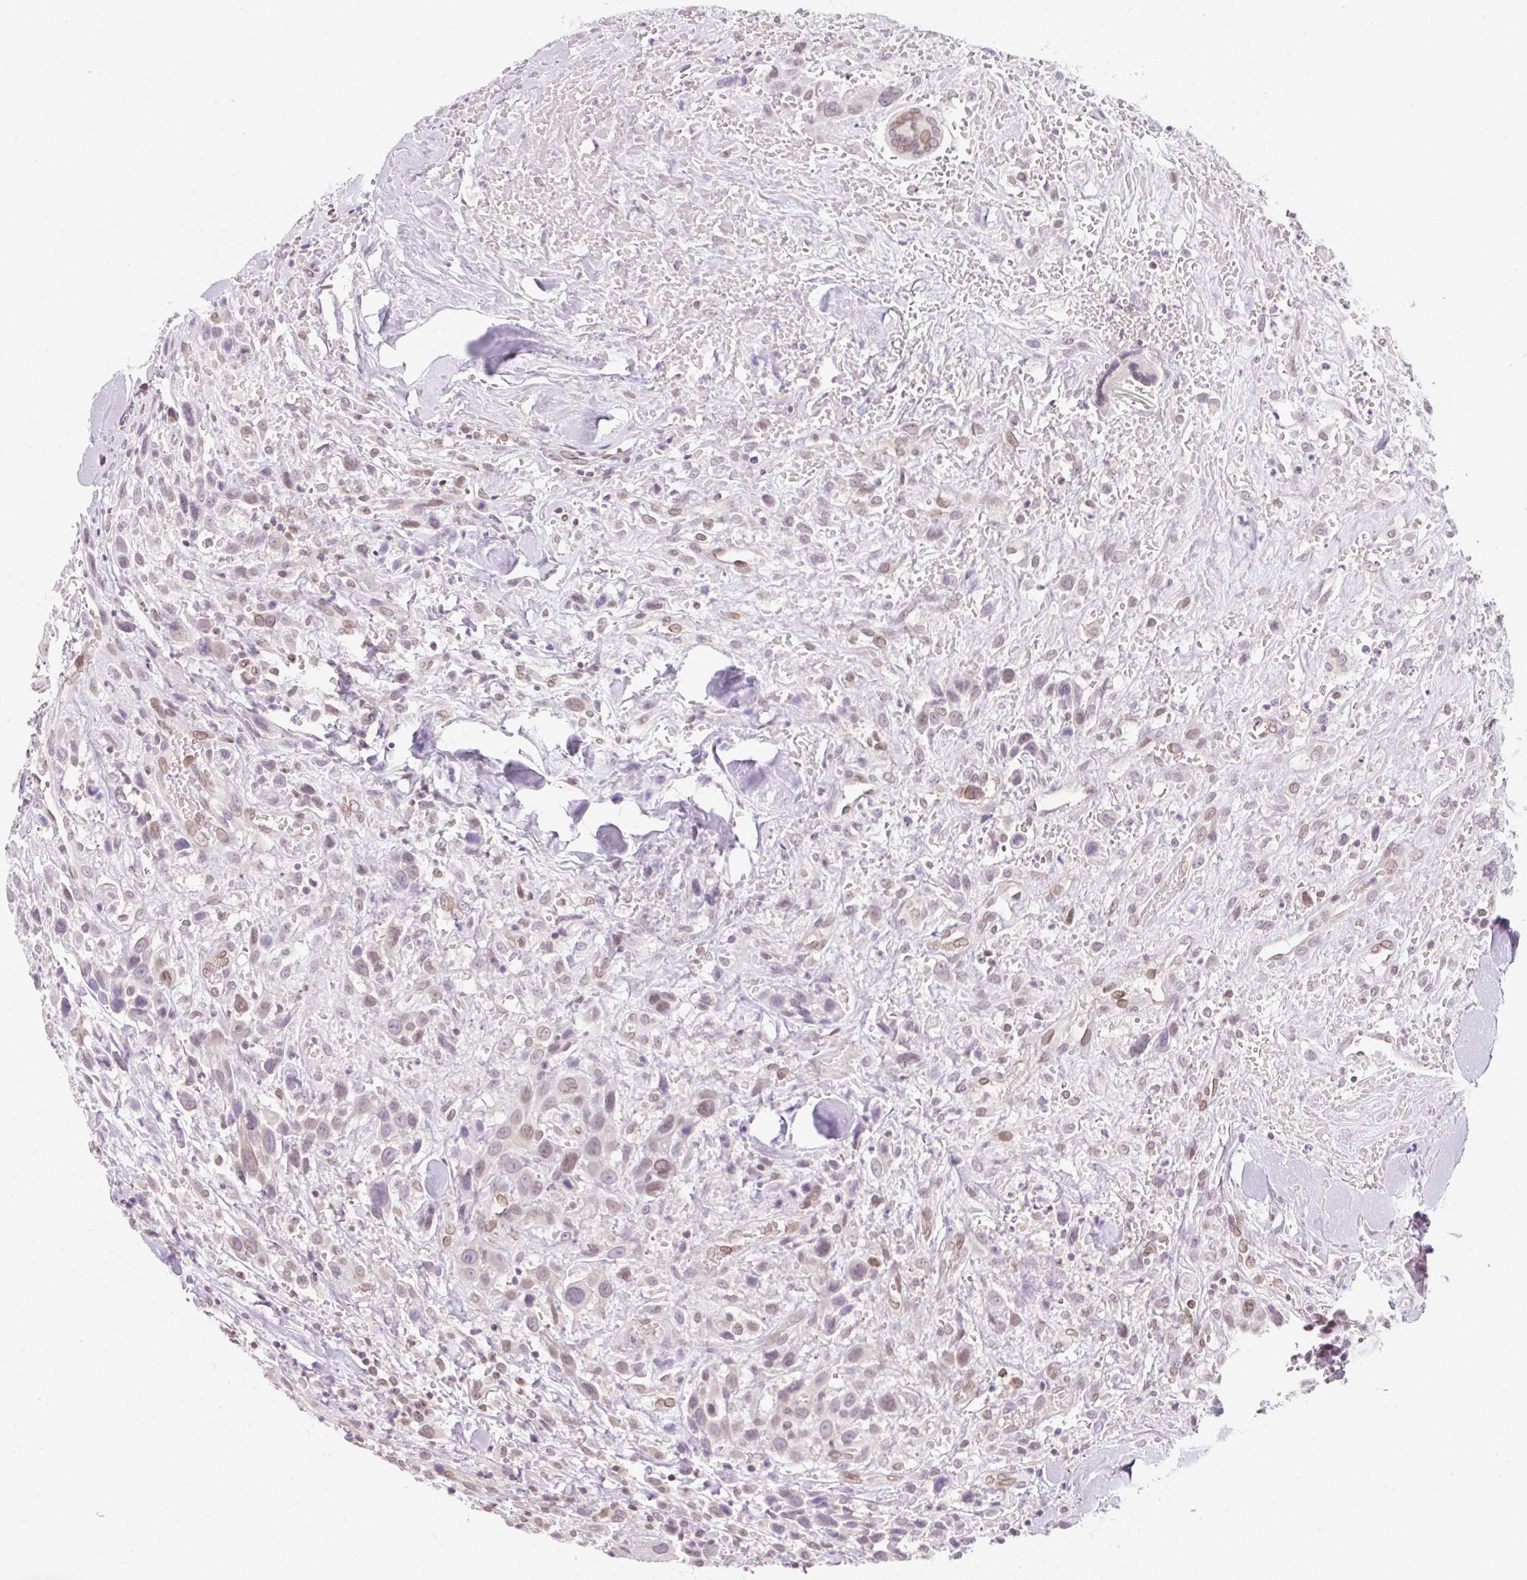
{"staining": {"intensity": "weak", "quantity": "25%-75%", "location": "nuclear"}, "tissue": "head and neck cancer", "cell_type": "Tumor cells", "image_type": "cancer", "snomed": [{"axis": "morphology", "description": "Squamous cell carcinoma, NOS"}, {"axis": "topography", "description": "Head-Neck"}], "caption": "Head and neck cancer (squamous cell carcinoma) tissue exhibits weak nuclear positivity in about 25%-75% of tumor cells, visualized by immunohistochemistry. (Stains: DAB (3,3'-diaminobenzidine) in brown, nuclei in blue, Microscopy: brightfield microscopy at high magnification).", "gene": "SYNE3", "patient": {"sex": "male", "age": 81}}